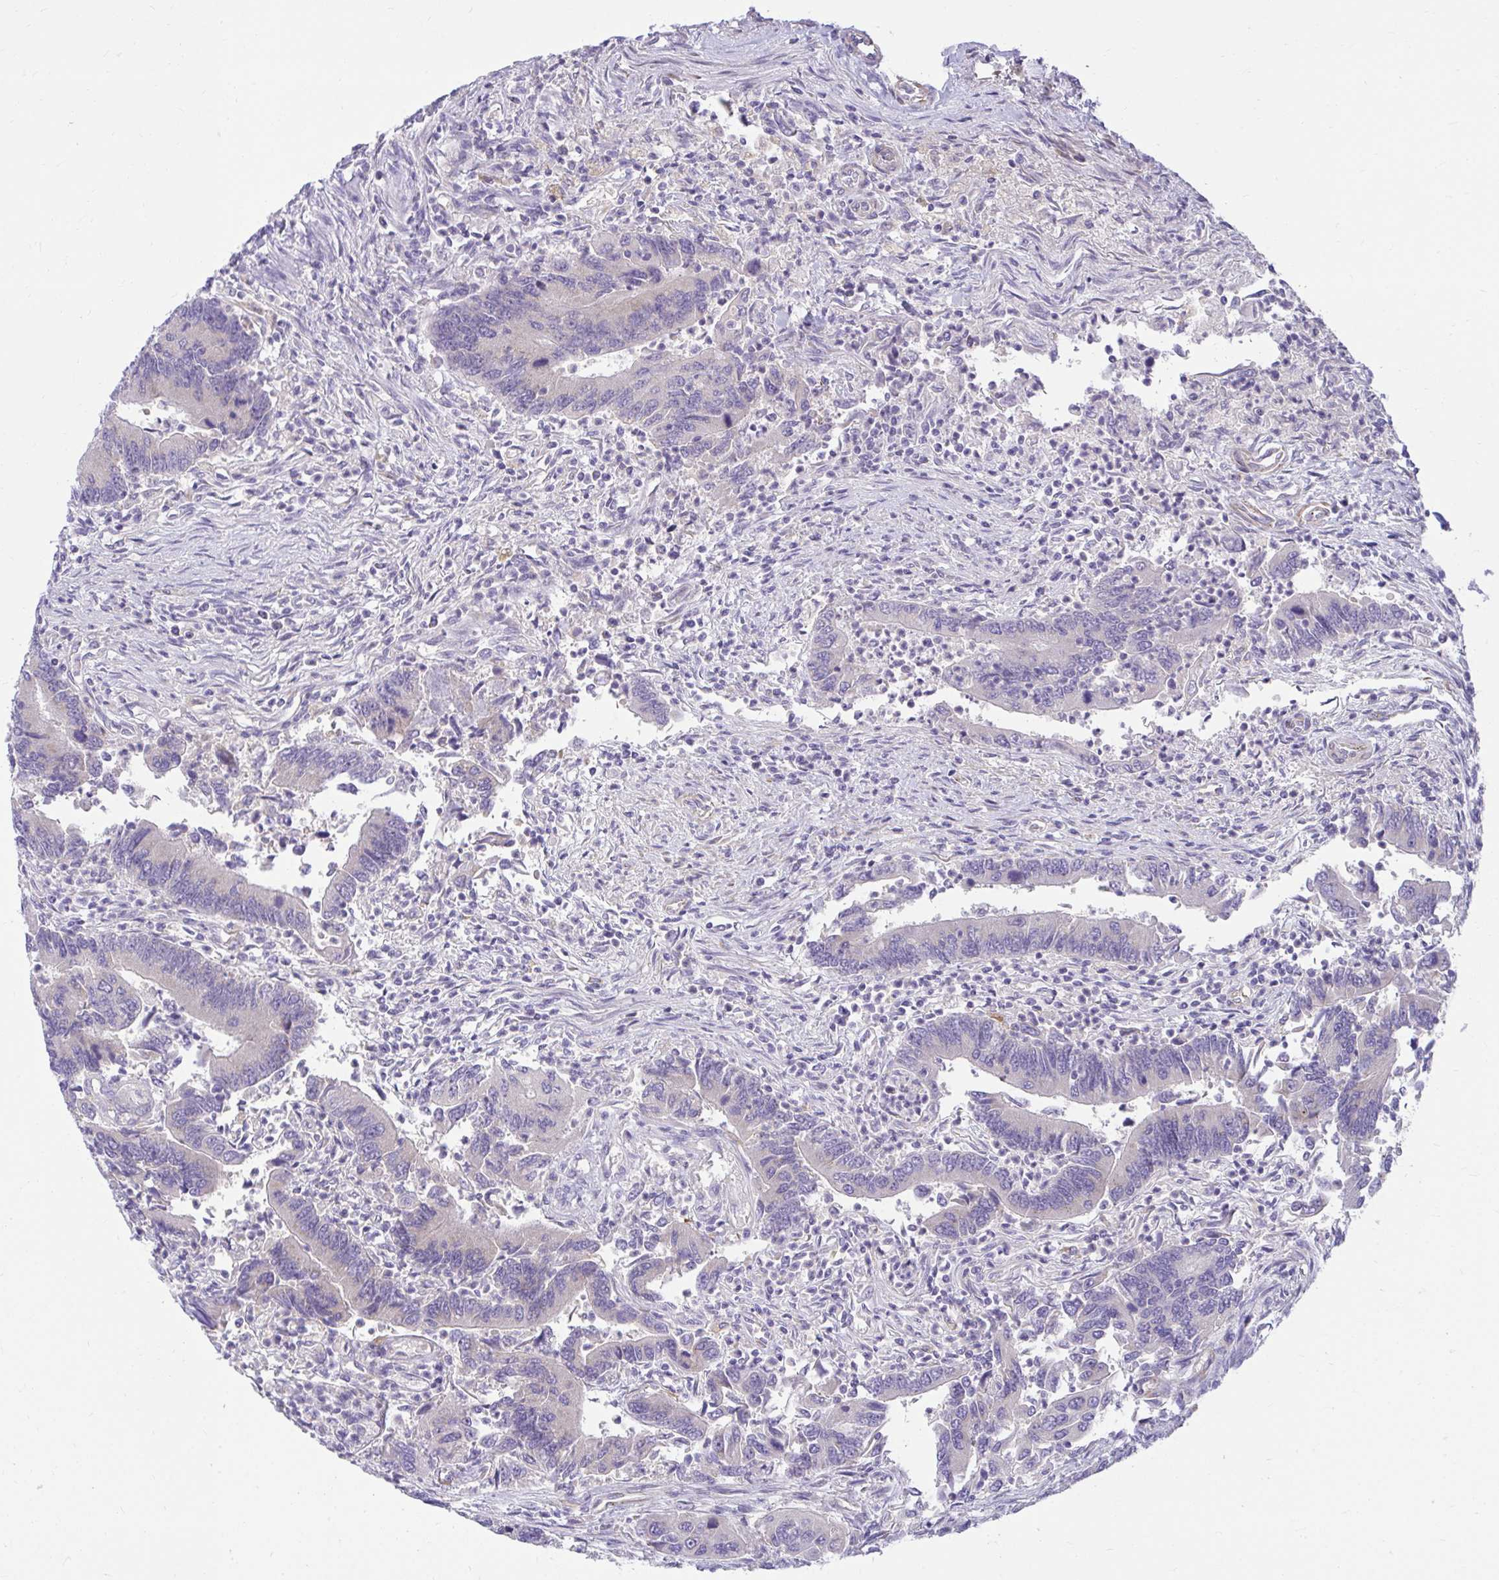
{"staining": {"intensity": "negative", "quantity": "none", "location": "none"}, "tissue": "colorectal cancer", "cell_type": "Tumor cells", "image_type": "cancer", "snomed": [{"axis": "morphology", "description": "Adenocarcinoma, NOS"}, {"axis": "topography", "description": "Colon"}], "caption": "This is a micrograph of IHC staining of adenocarcinoma (colorectal), which shows no staining in tumor cells.", "gene": "PKN3", "patient": {"sex": "female", "age": 67}}